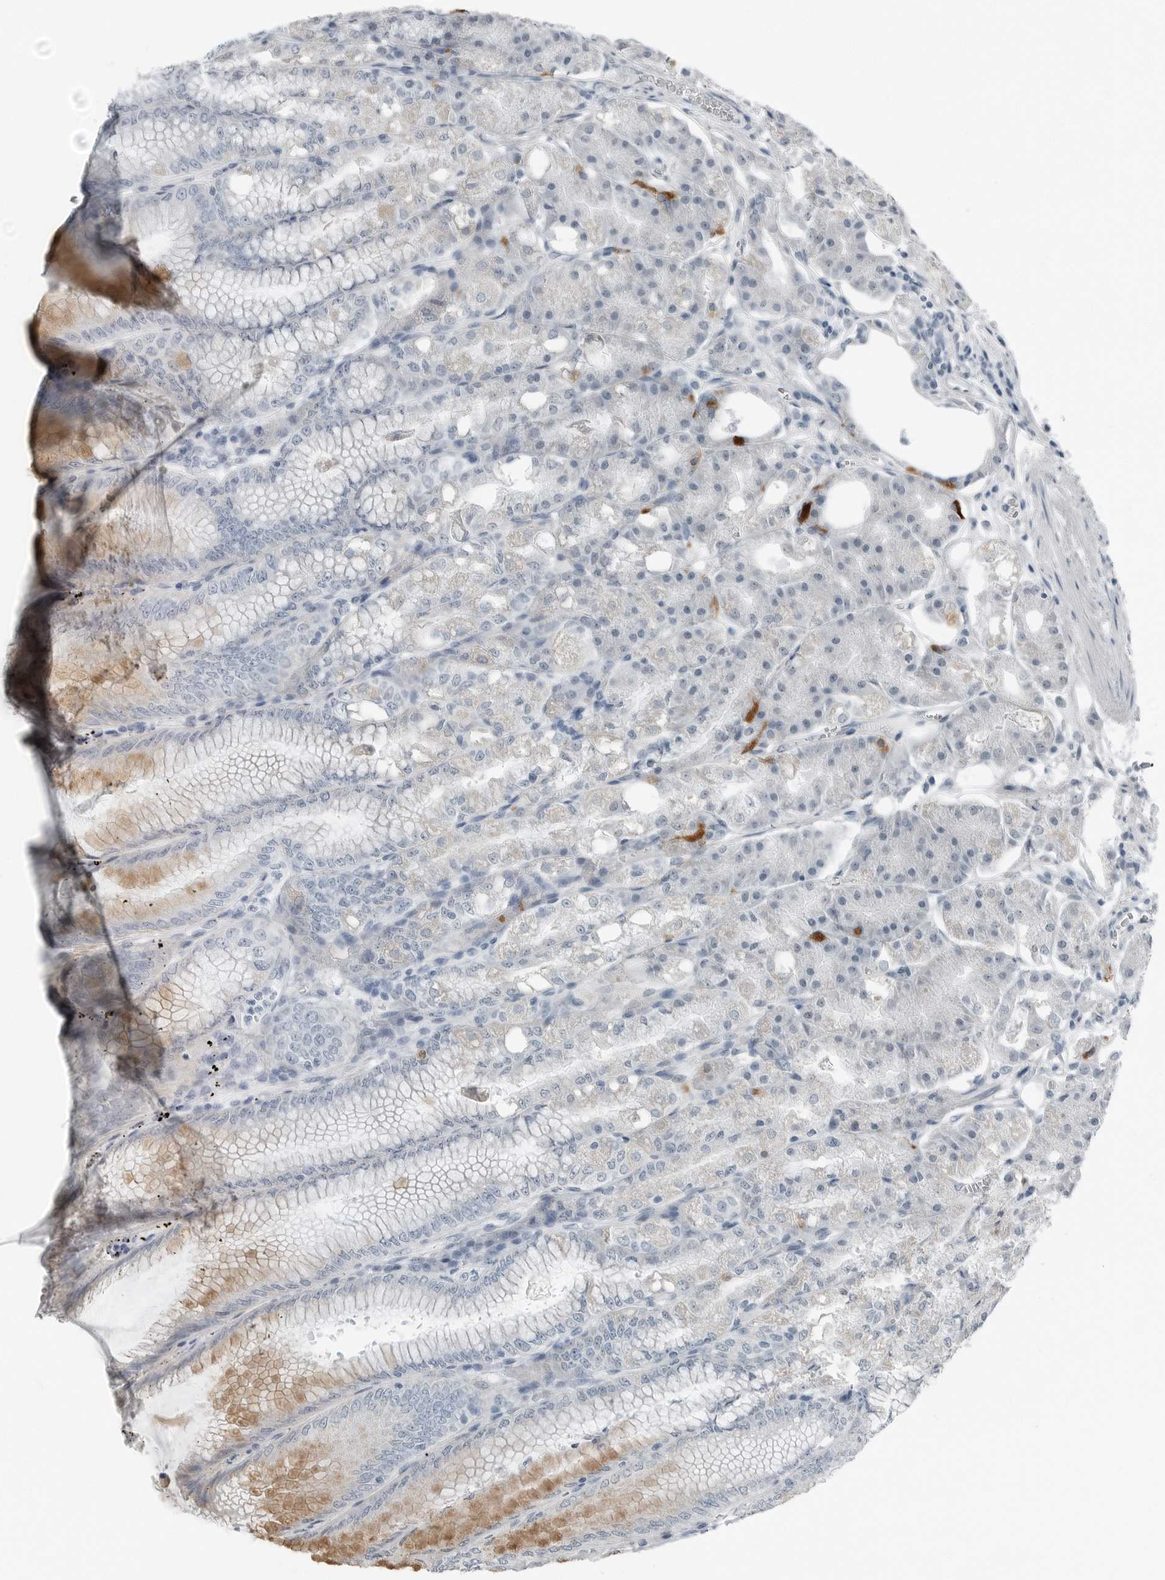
{"staining": {"intensity": "strong", "quantity": "<25%", "location": "cytoplasmic/membranous"}, "tissue": "stomach", "cell_type": "Glandular cells", "image_type": "normal", "snomed": [{"axis": "morphology", "description": "Normal tissue, NOS"}, {"axis": "topography", "description": "Stomach, lower"}], "caption": "High-magnification brightfield microscopy of unremarkable stomach stained with DAB (3,3'-diaminobenzidine) (brown) and counterstained with hematoxylin (blue). glandular cells exhibit strong cytoplasmic/membranous positivity is identified in approximately<25% of cells.", "gene": "ZPBP2", "patient": {"sex": "male", "age": 71}}